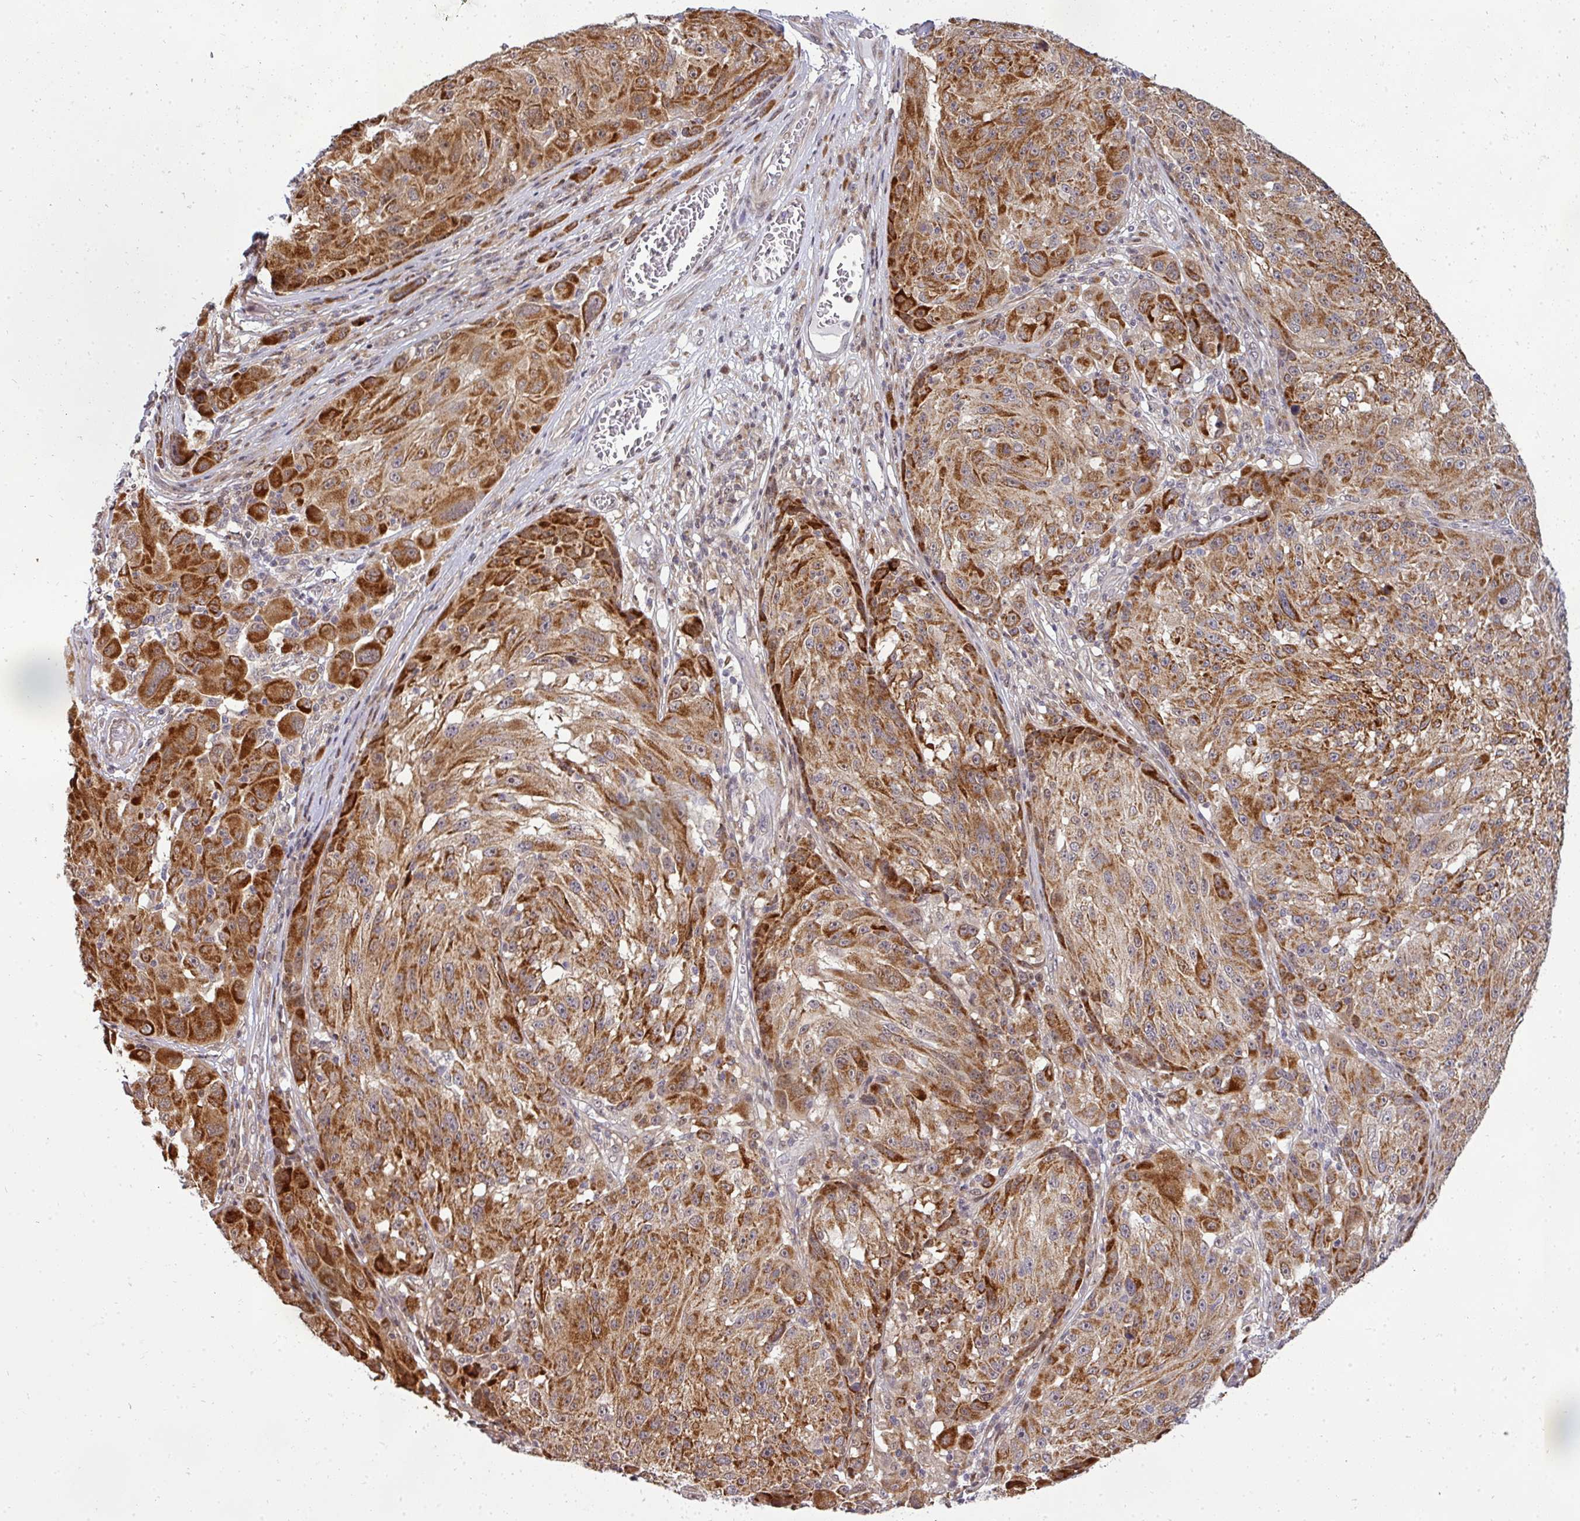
{"staining": {"intensity": "strong", "quantity": "25%-75%", "location": "cytoplasmic/membranous,nuclear"}, "tissue": "melanoma", "cell_type": "Tumor cells", "image_type": "cancer", "snomed": [{"axis": "morphology", "description": "Malignant melanoma, NOS"}, {"axis": "topography", "description": "Skin"}], "caption": "Strong cytoplasmic/membranous and nuclear positivity is seen in about 25%-75% of tumor cells in malignant melanoma.", "gene": "PATZ1", "patient": {"sex": "male", "age": 53}}